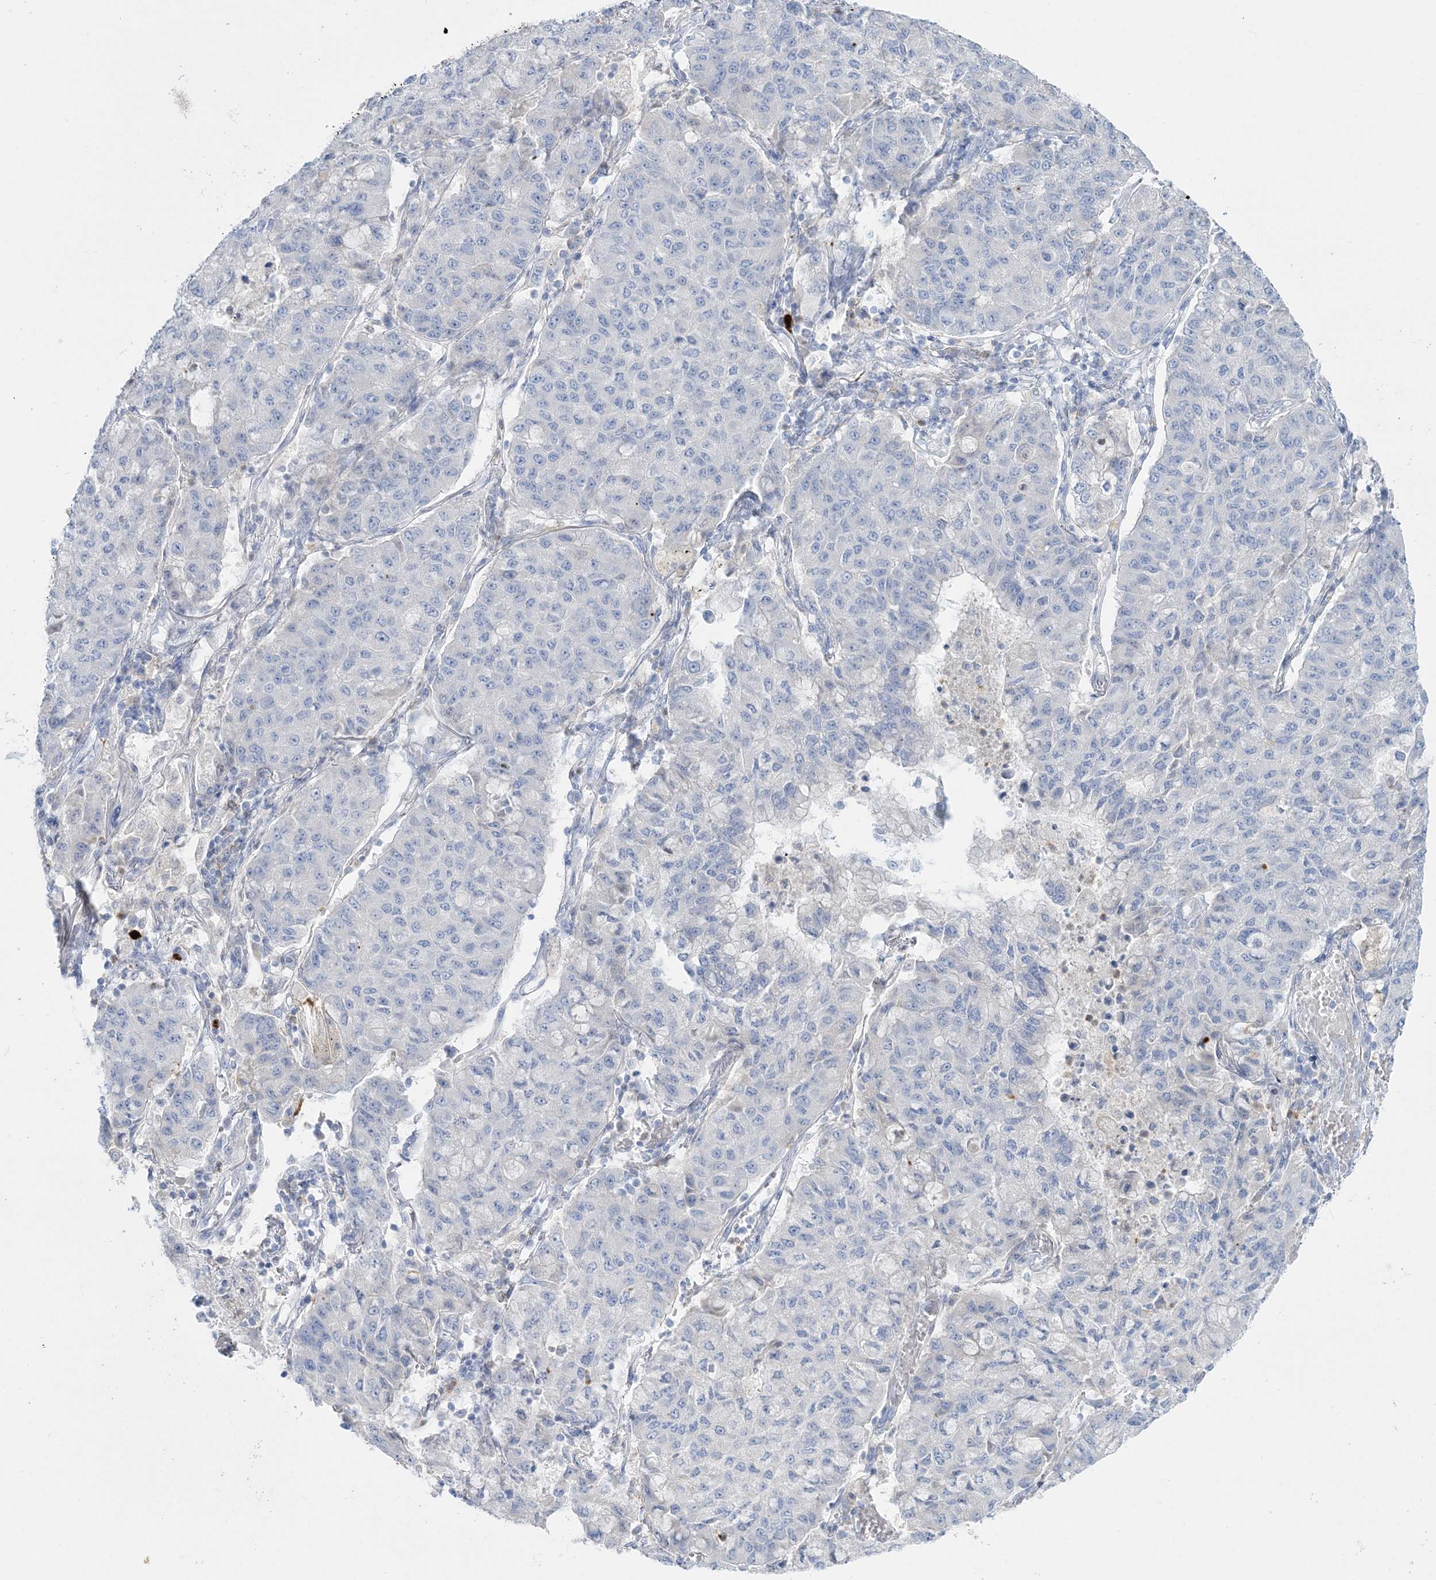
{"staining": {"intensity": "negative", "quantity": "none", "location": "none"}, "tissue": "lung cancer", "cell_type": "Tumor cells", "image_type": "cancer", "snomed": [{"axis": "morphology", "description": "Squamous cell carcinoma, NOS"}, {"axis": "topography", "description": "Lung"}], "caption": "Tumor cells show no significant protein staining in lung squamous cell carcinoma.", "gene": "WDSUB1", "patient": {"sex": "male", "age": 74}}